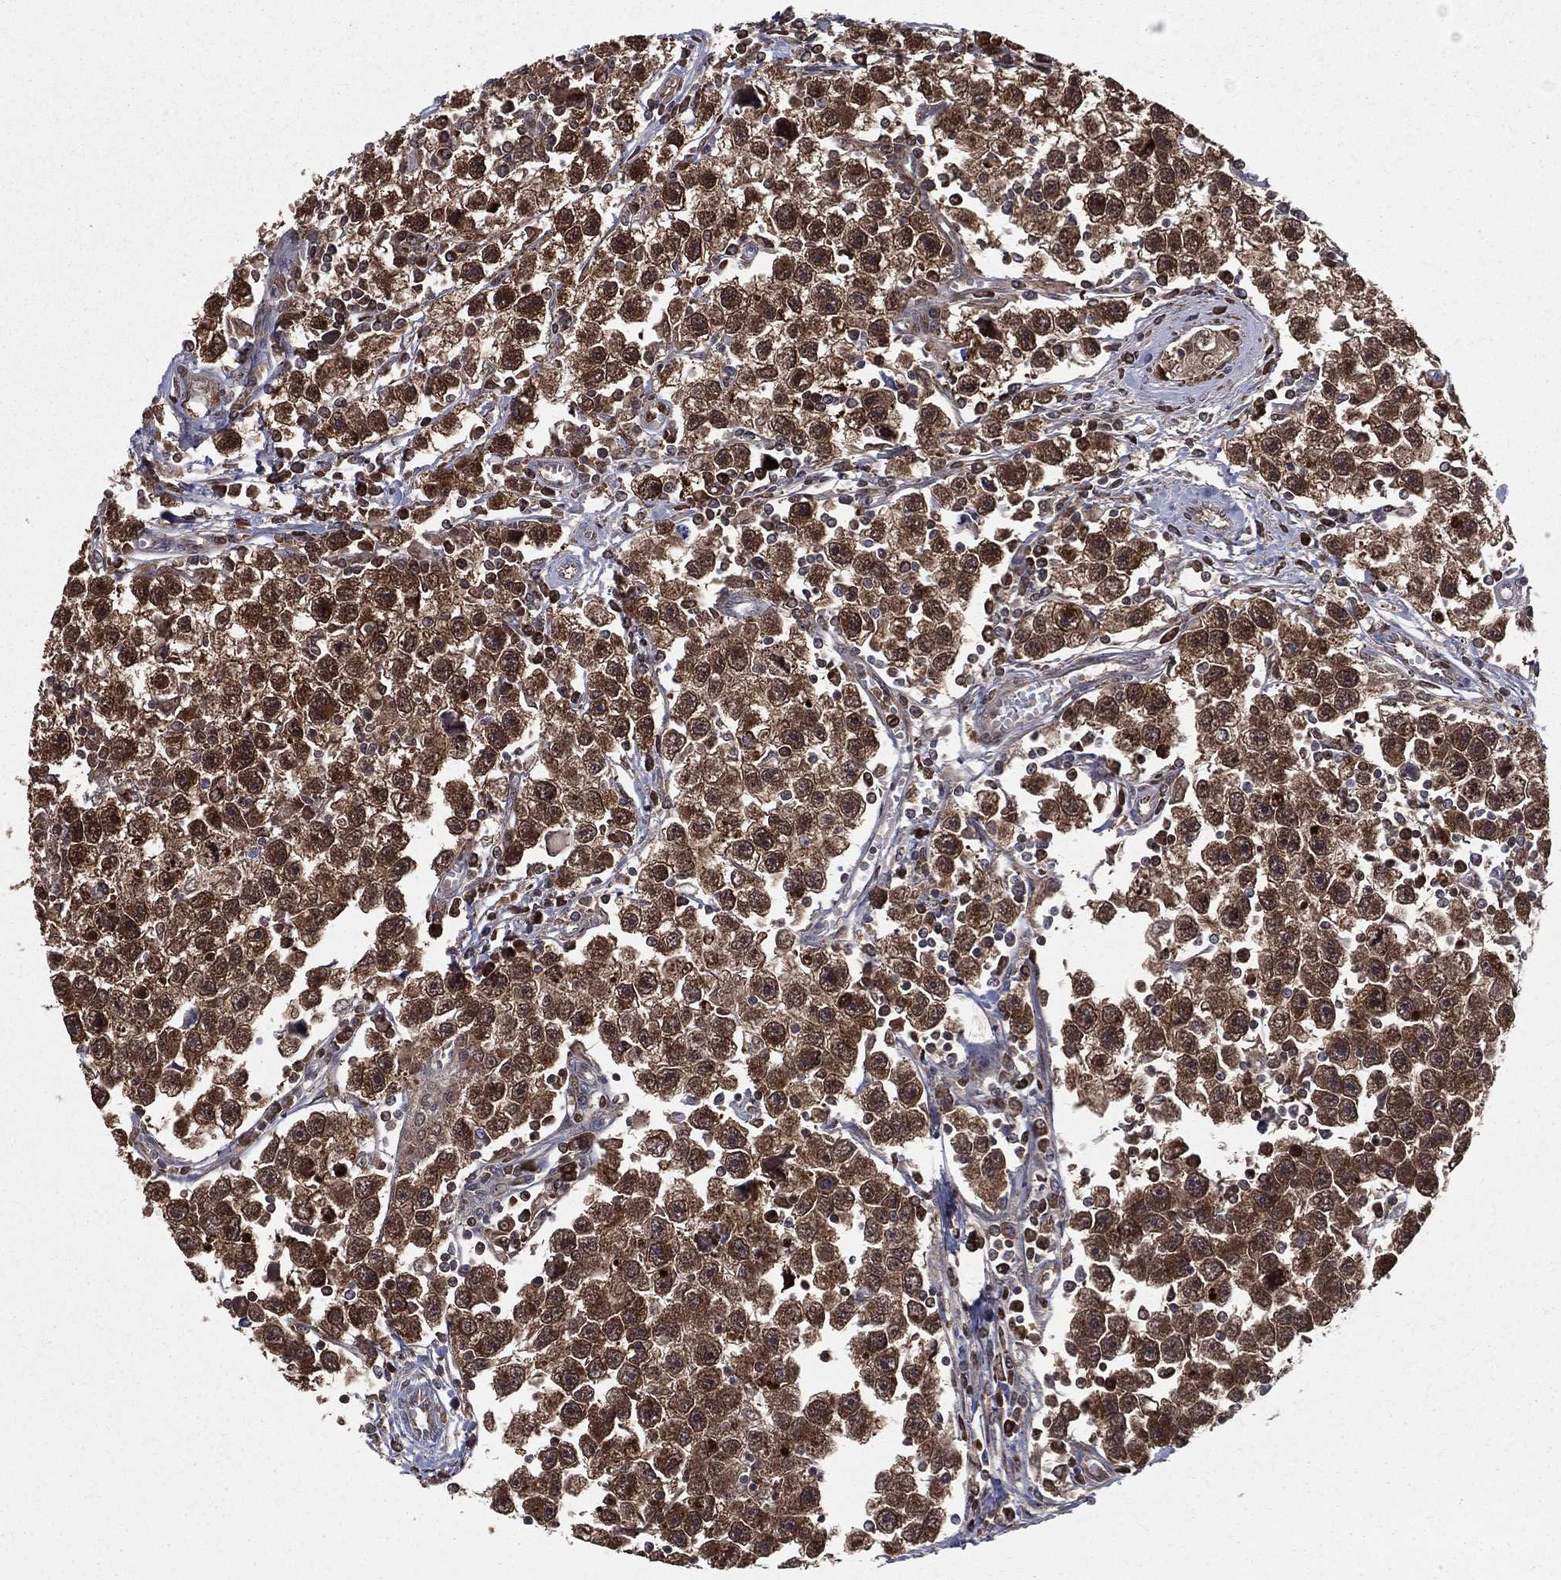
{"staining": {"intensity": "moderate", "quantity": ">75%", "location": "cytoplasmic/membranous,nuclear"}, "tissue": "testis cancer", "cell_type": "Tumor cells", "image_type": "cancer", "snomed": [{"axis": "morphology", "description": "Seminoma, NOS"}, {"axis": "topography", "description": "Testis"}], "caption": "Approximately >75% of tumor cells in testis seminoma demonstrate moderate cytoplasmic/membranous and nuclear protein staining as visualized by brown immunohistochemical staining.", "gene": "ENO1", "patient": {"sex": "male", "age": 30}}